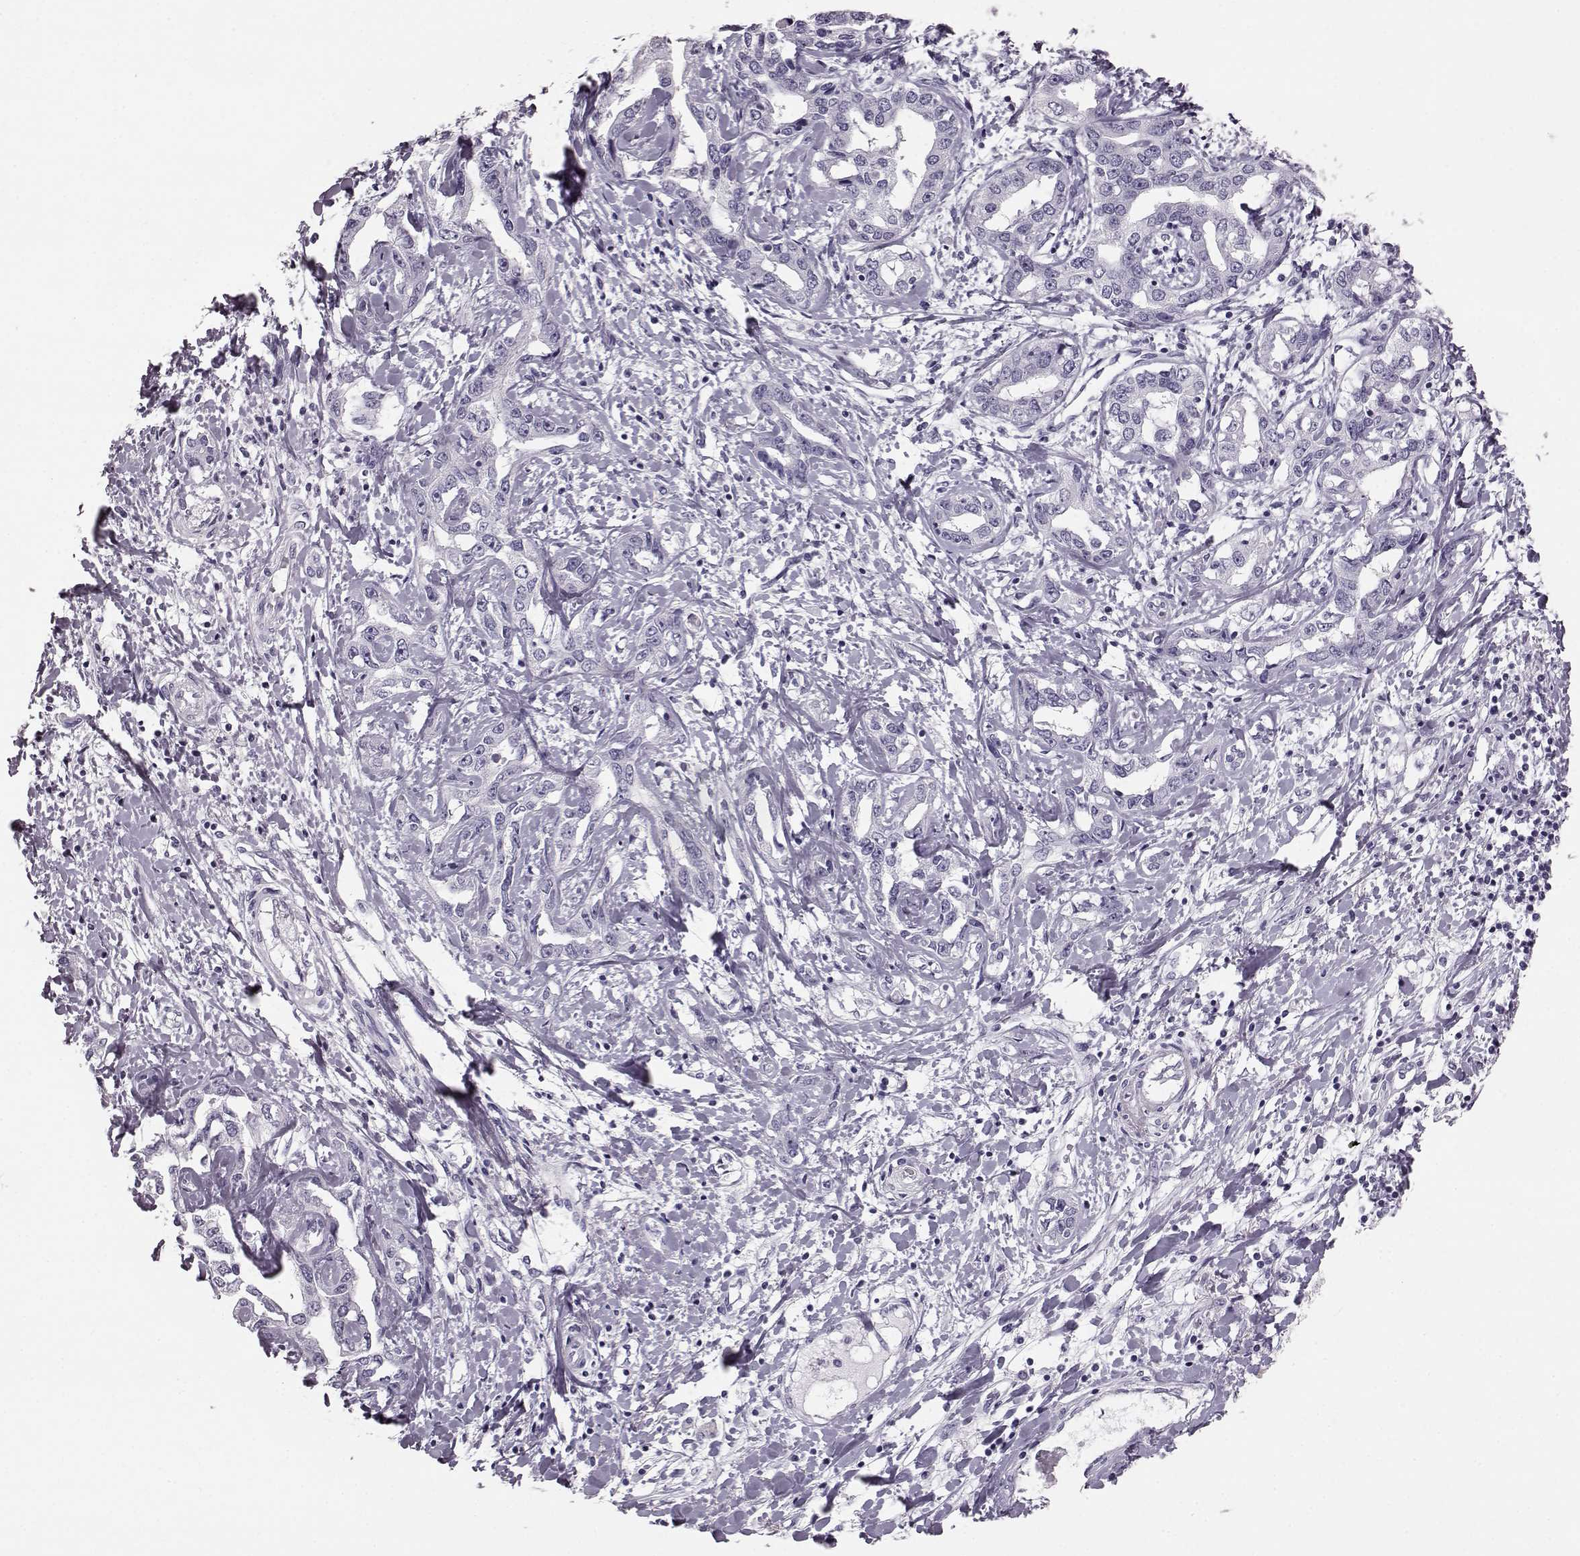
{"staining": {"intensity": "negative", "quantity": "none", "location": "none"}, "tissue": "liver cancer", "cell_type": "Tumor cells", "image_type": "cancer", "snomed": [{"axis": "morphology", "description": "Cholangiocarcinoma"}, {"axis": "topography", "description": "Liver"}], "caption": "A micrograph of liver cholangiocarcinoma stained for a protein exhibits no brown staining in tumor cells.", "gene": "BFSP2", "patient": {"sex": "male", "age": 59}}